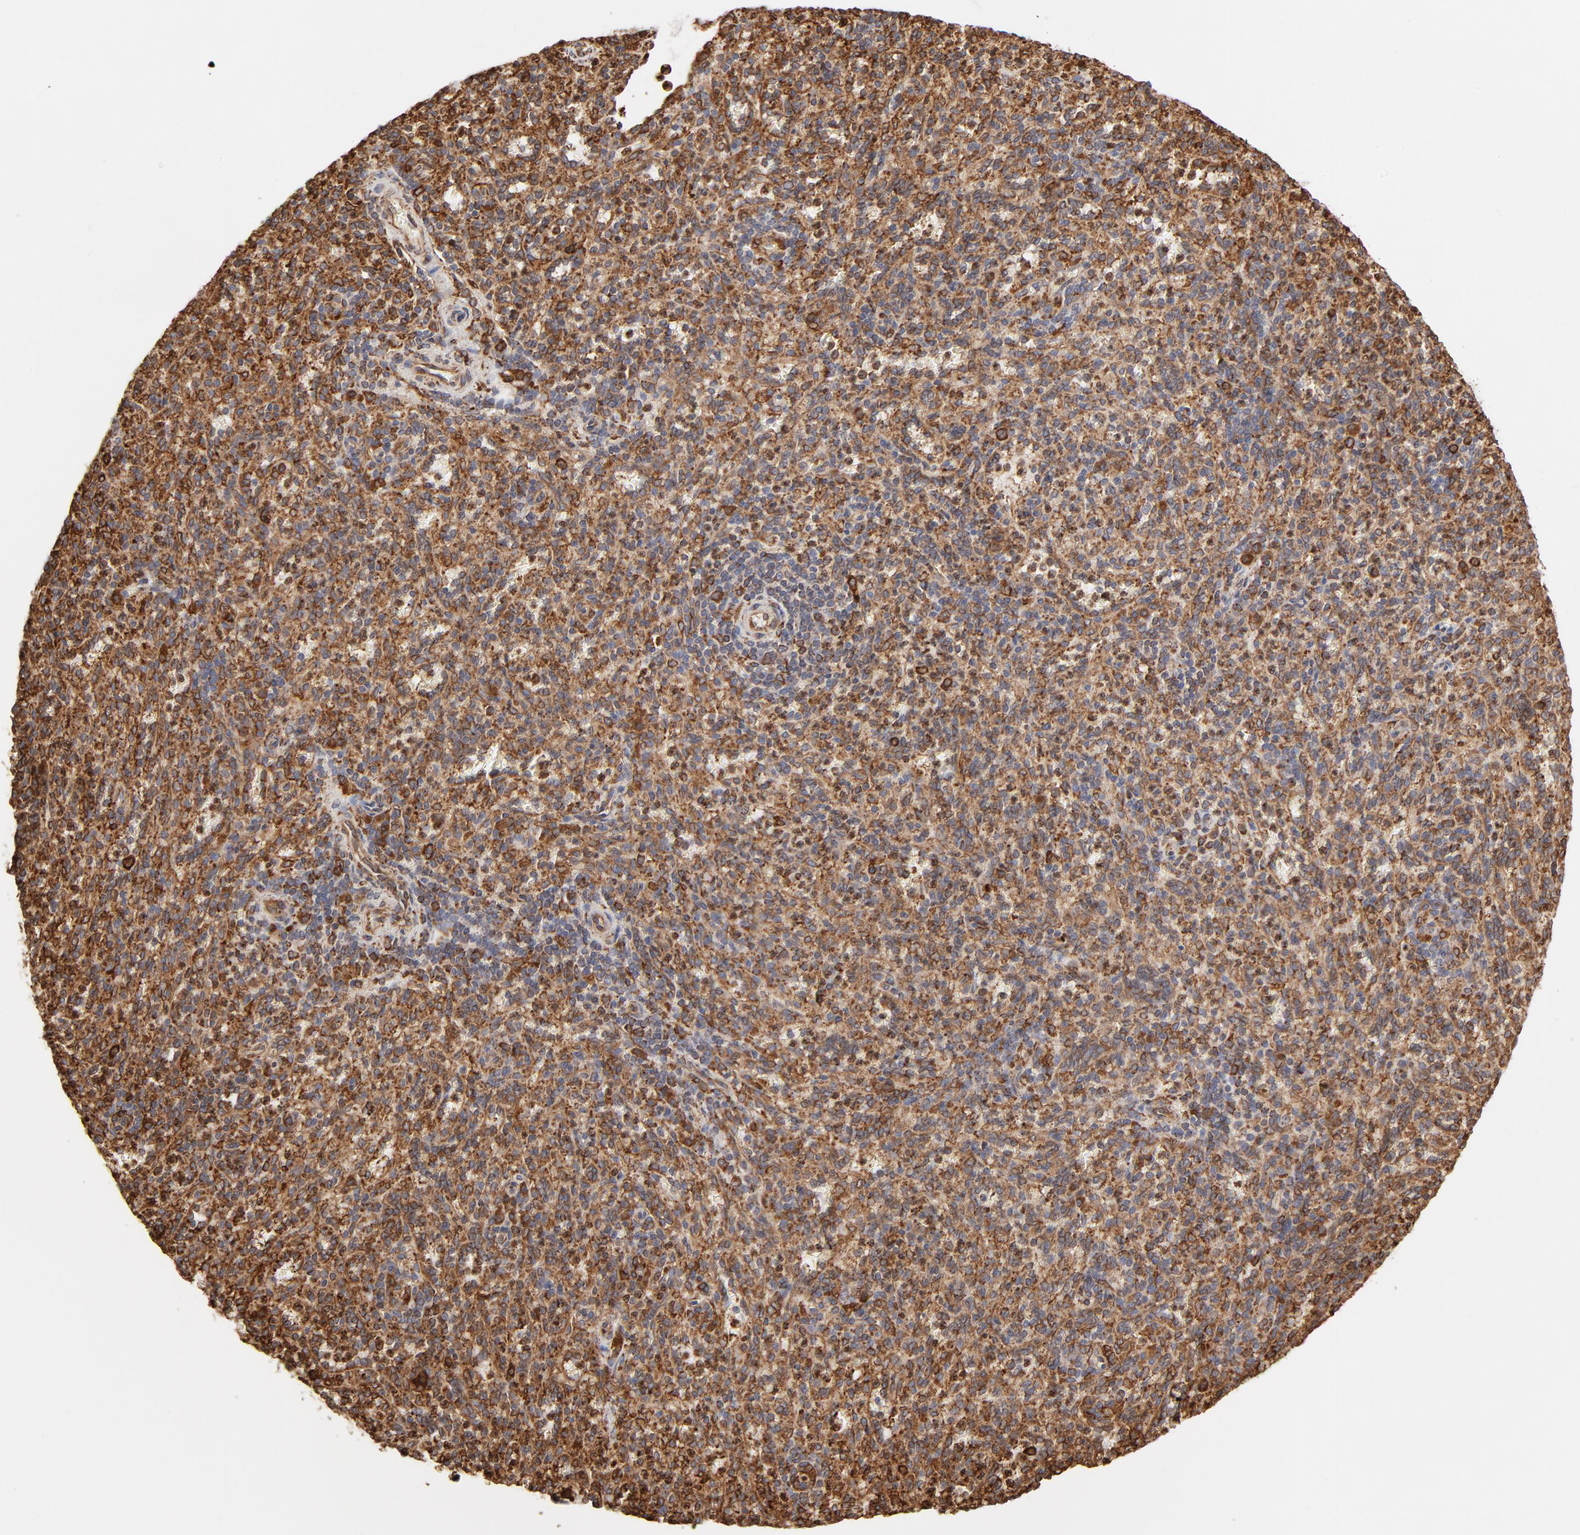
{"staining": {"intensity": "strong", "quantity": ">75%", "location": "cytoplasmic/membranous"}, "tissue": "spleen", "cell_type": "Cells in red pulp", "image_type": "normal", "snomed": [{"axis": "morphology", "description": "Normal tissue, NOS"}, {"axis": "topography", "description": "Spleen"}], "caption": "Cells in red pulp show high levels of strong cytoplasmic/membranous staining in about >75% of cells in benign spleen.", "gene": "CANX", "patient": {"sex": "male", "age": 36}}